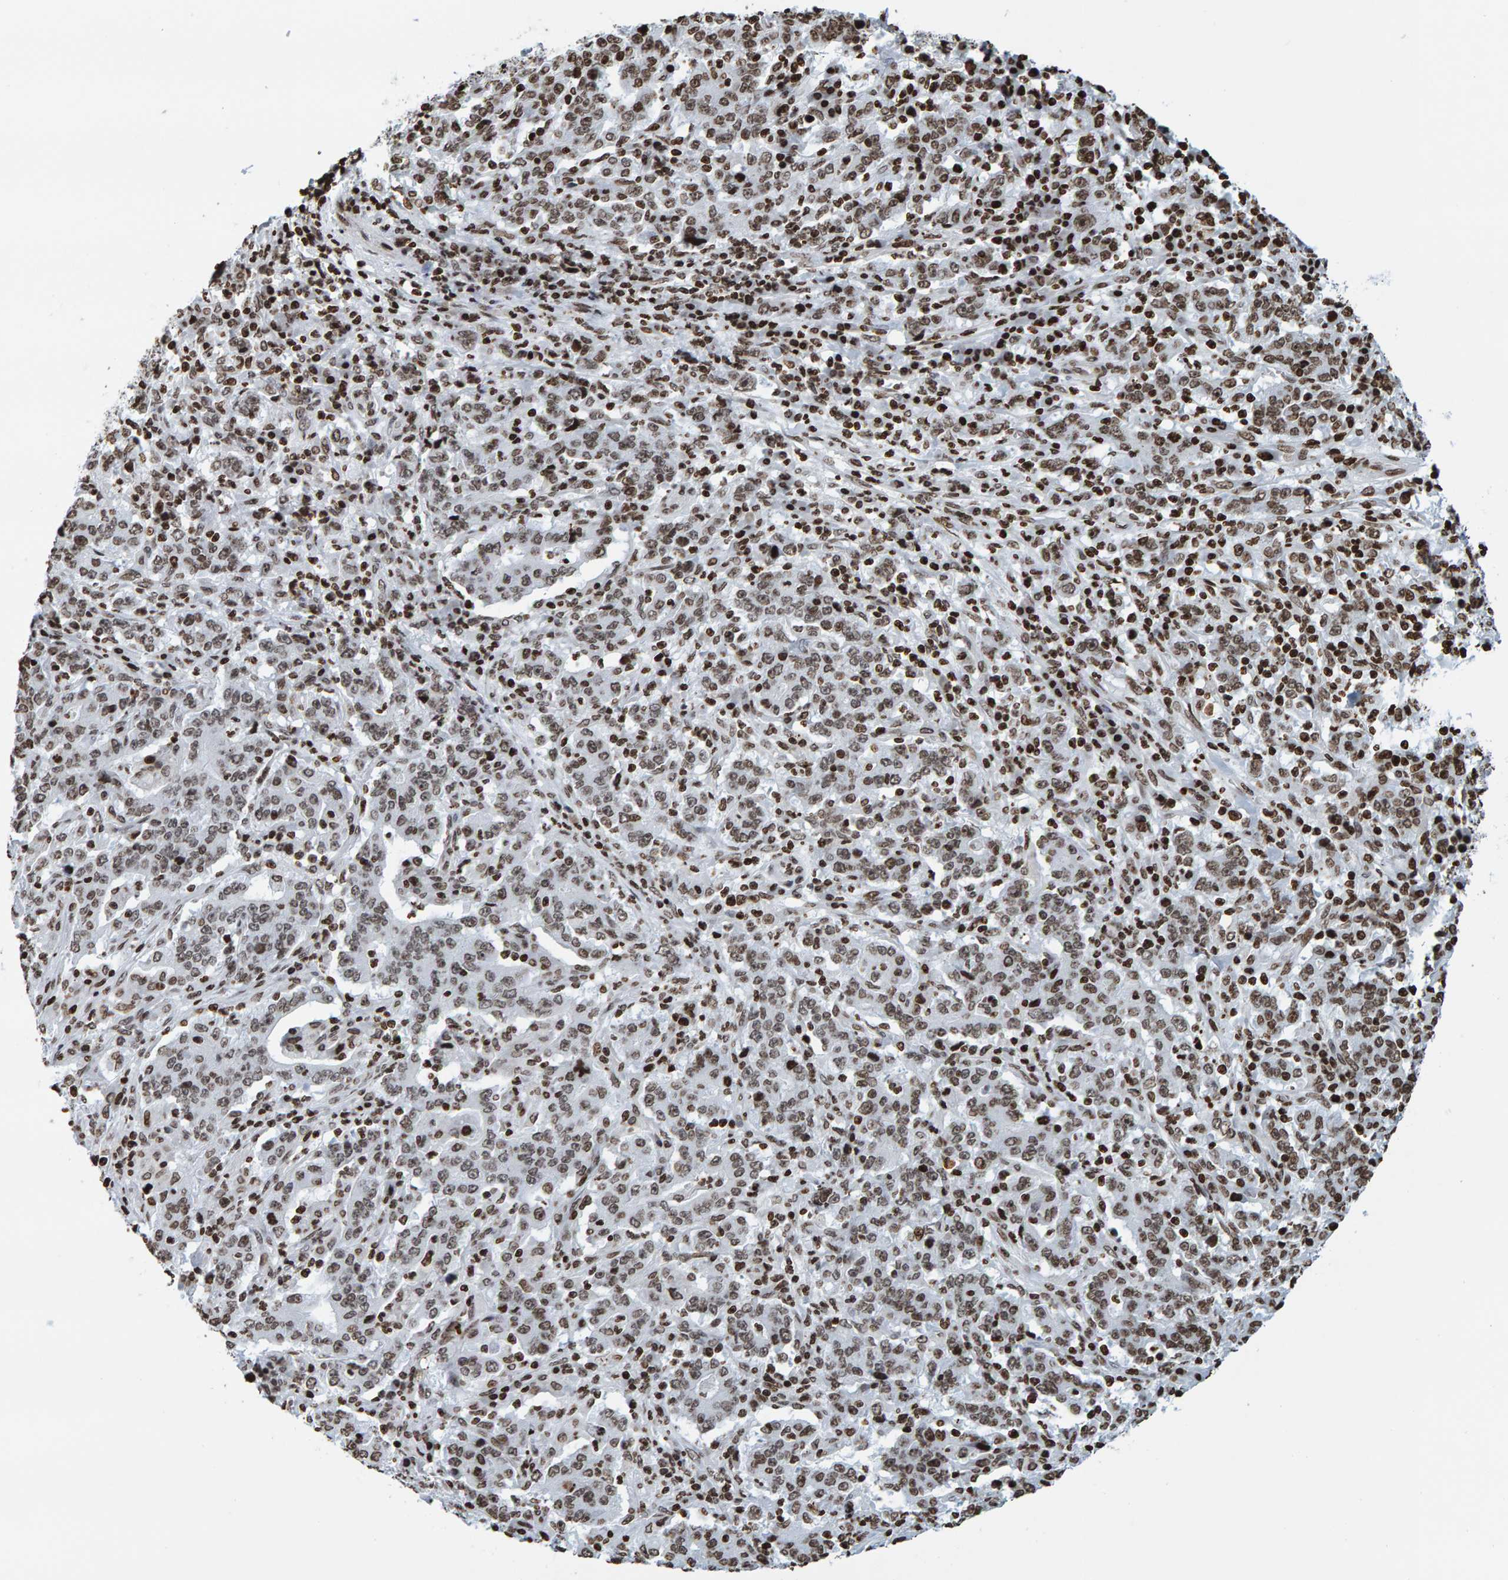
{"staining": {"intensity": "moderate", "quantity": ">75%", "location": "nuclear"}, "tissue": "stomach cancer", "cell_type": "Tumor cells", "image_type": "cancer", "snomed": [{"axis": "morphology", "description": "Normal tissue, NOS"}, {"axis": "morphology", "description": "Adenocarcinoma, NOS"}, {"axis": "topography", "description": "Stomach, upper"}, {"axis": "topography", "description": "Stomach"}], "caption": "IHC histopathology image of neoplastic tissue: human adenocarcinoma (stomach) stained using immunohistochemistry (IHC) displays medium levels of moderate protein expression localized specifically in the nuclear of tumor cells, appearing as a nuclear brown color.", "gene": "BRF2", "patient": {"sex": "male", "age": 59}}